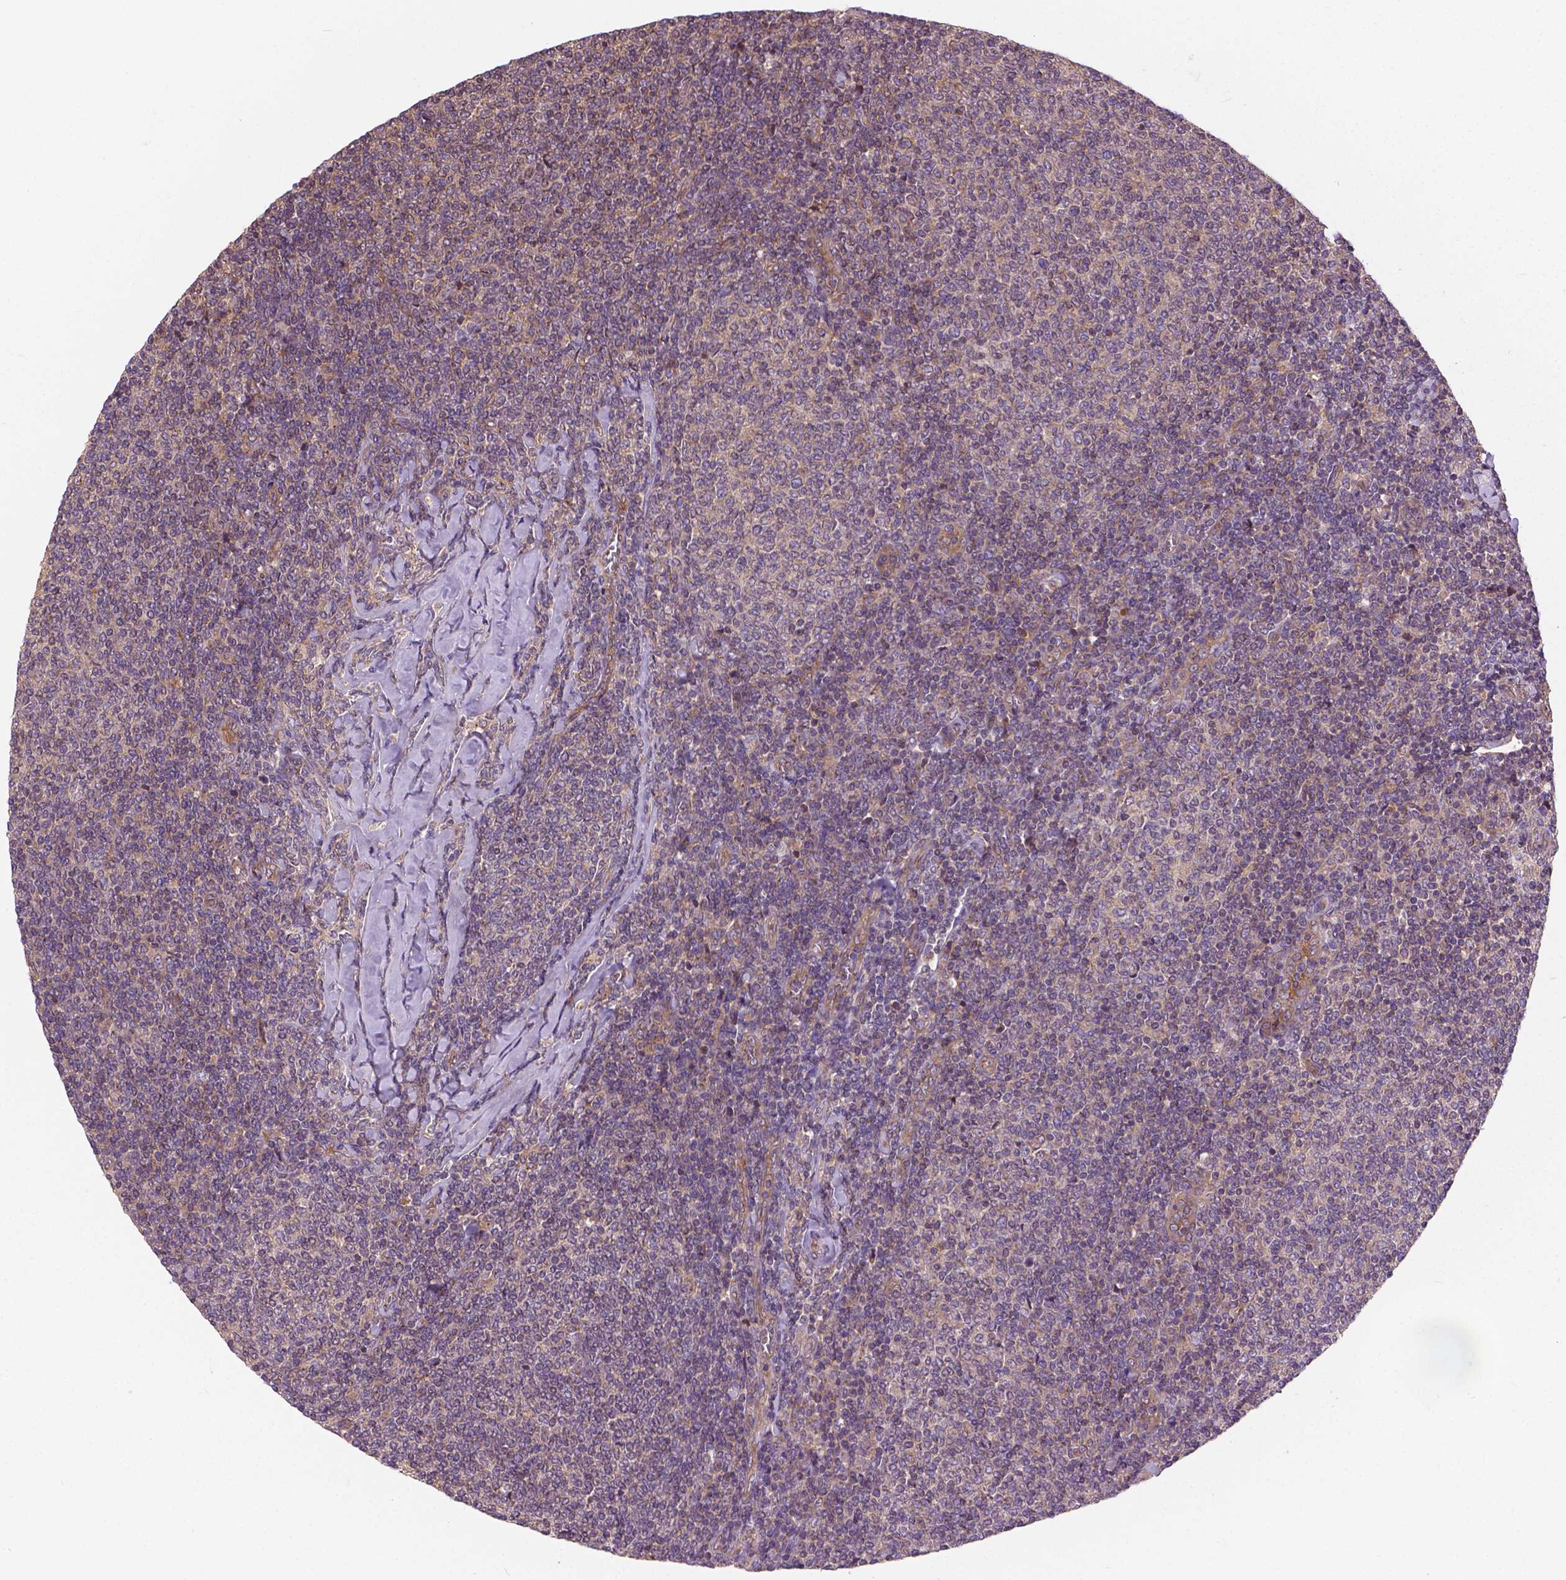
{"staining": {"intensity": "negative", "quantity": "none", "location": "none"}, "tissue": "lymphoma", "cell_type": "Tumor cells", "image_type": "cancer", "snomed": [{"axis": "morphology", "description": "Malignant lymphoma, non-Hodgkin's type, Low grade"}, {"axis": "topography", "description": "Lymph node"}], "caption": "Micrograph shows no protein staining in tumor cells of lymphoma tissue. (DAB (3,3'-diaminobenzidine) immunohistochemistry (IHC) with hematoxylin counter stain).", "gene": "MZT1", "patient": {"sex": "male", "age": 52}}